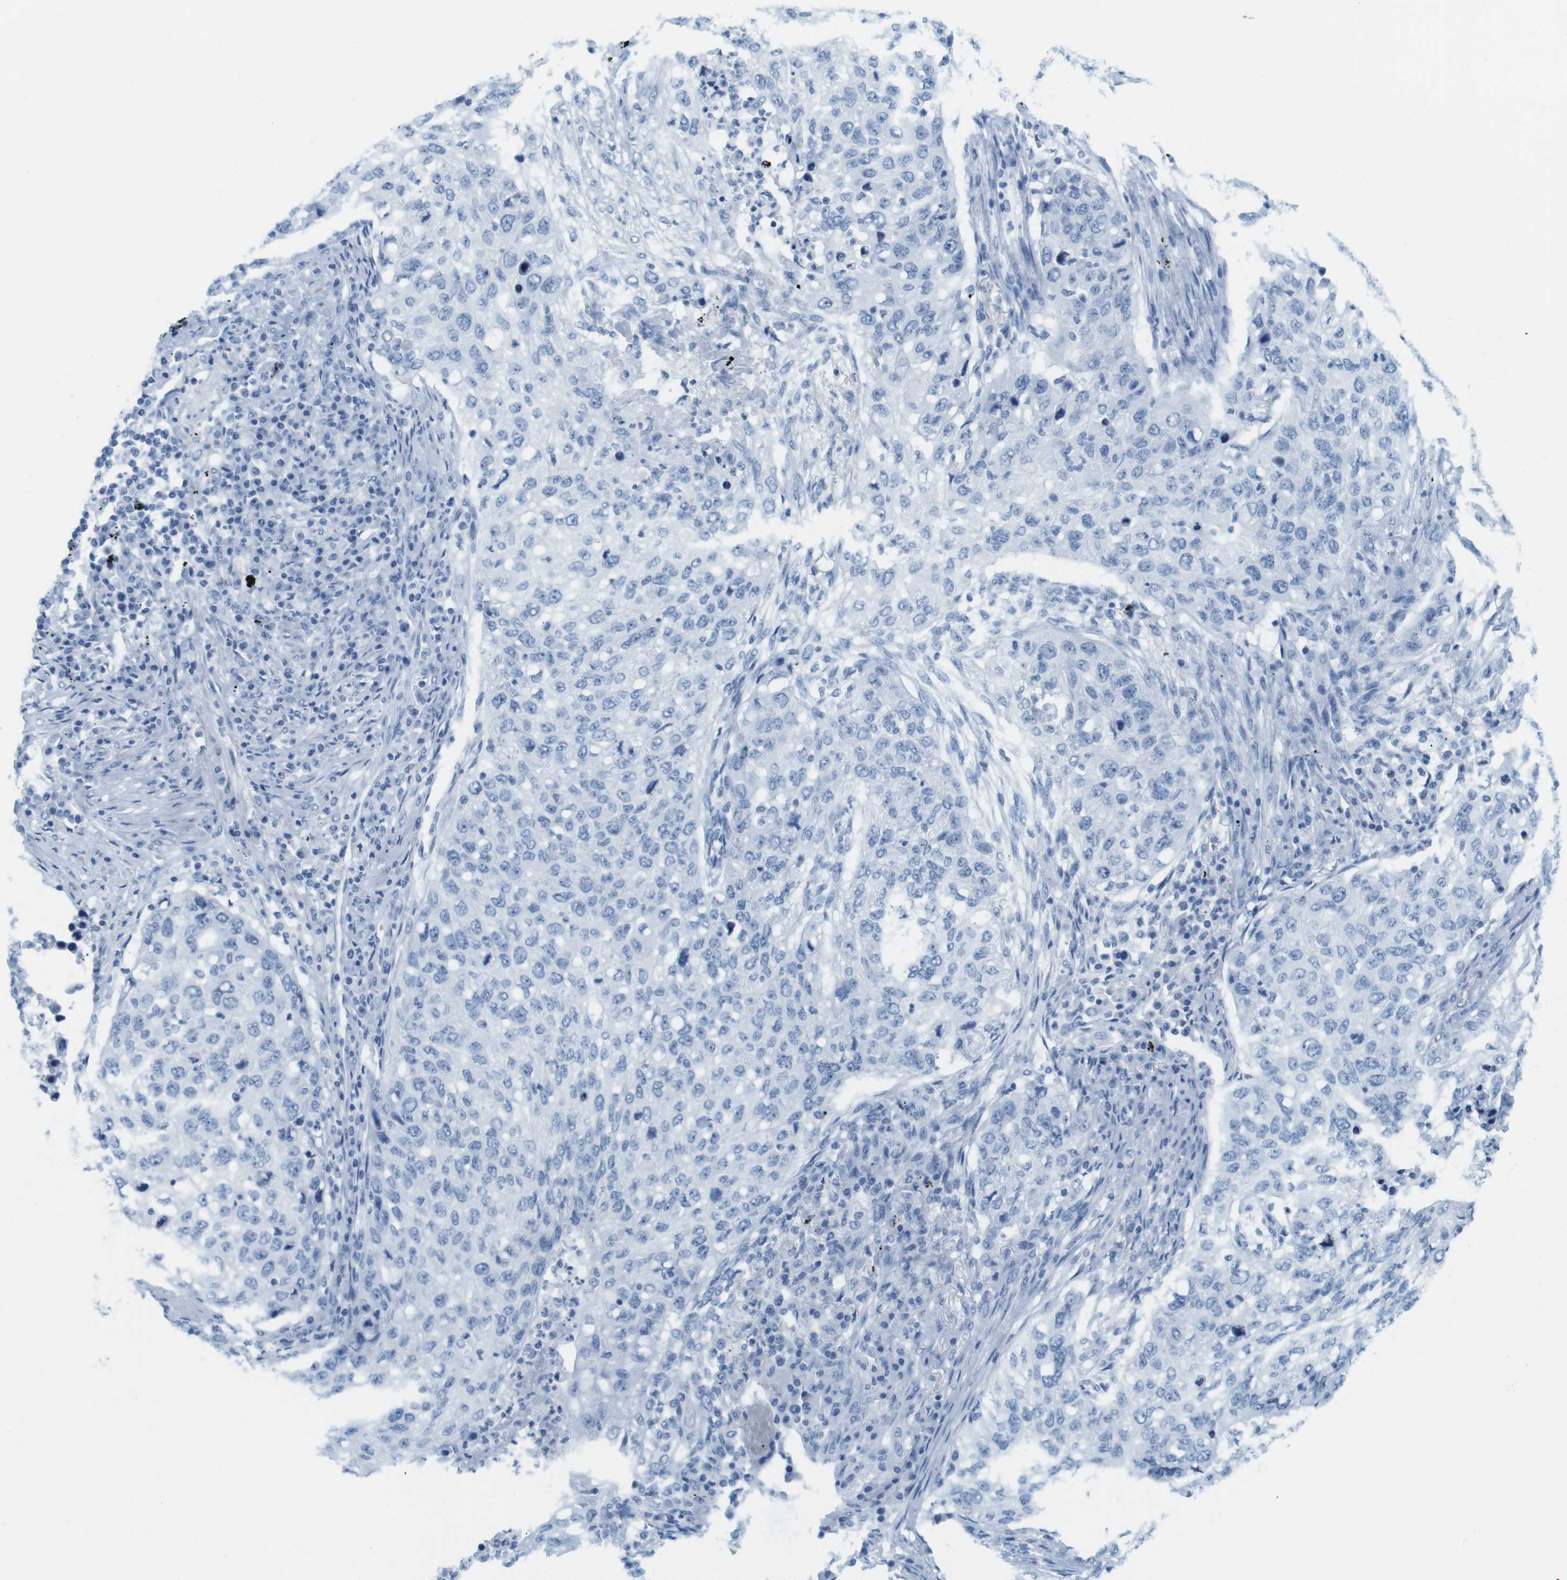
{"staining": {"intensity": "negative", "quantity": "none", "location": "none"}, "tissue": "lung cancer", "cell_type": "Tumor cells", "image_type": "cancer", "snomed": [{"axis": "morphology", "description": "Squamous cell carcinoma, NOS"}, {"axis": "topography", "description": "Lung"}], "caption": "Tumor cells show no significant staining in lung squamous cell carcinoma.", "gene": "TNNT2", "patient": {"sex": "female", "age": 63}}